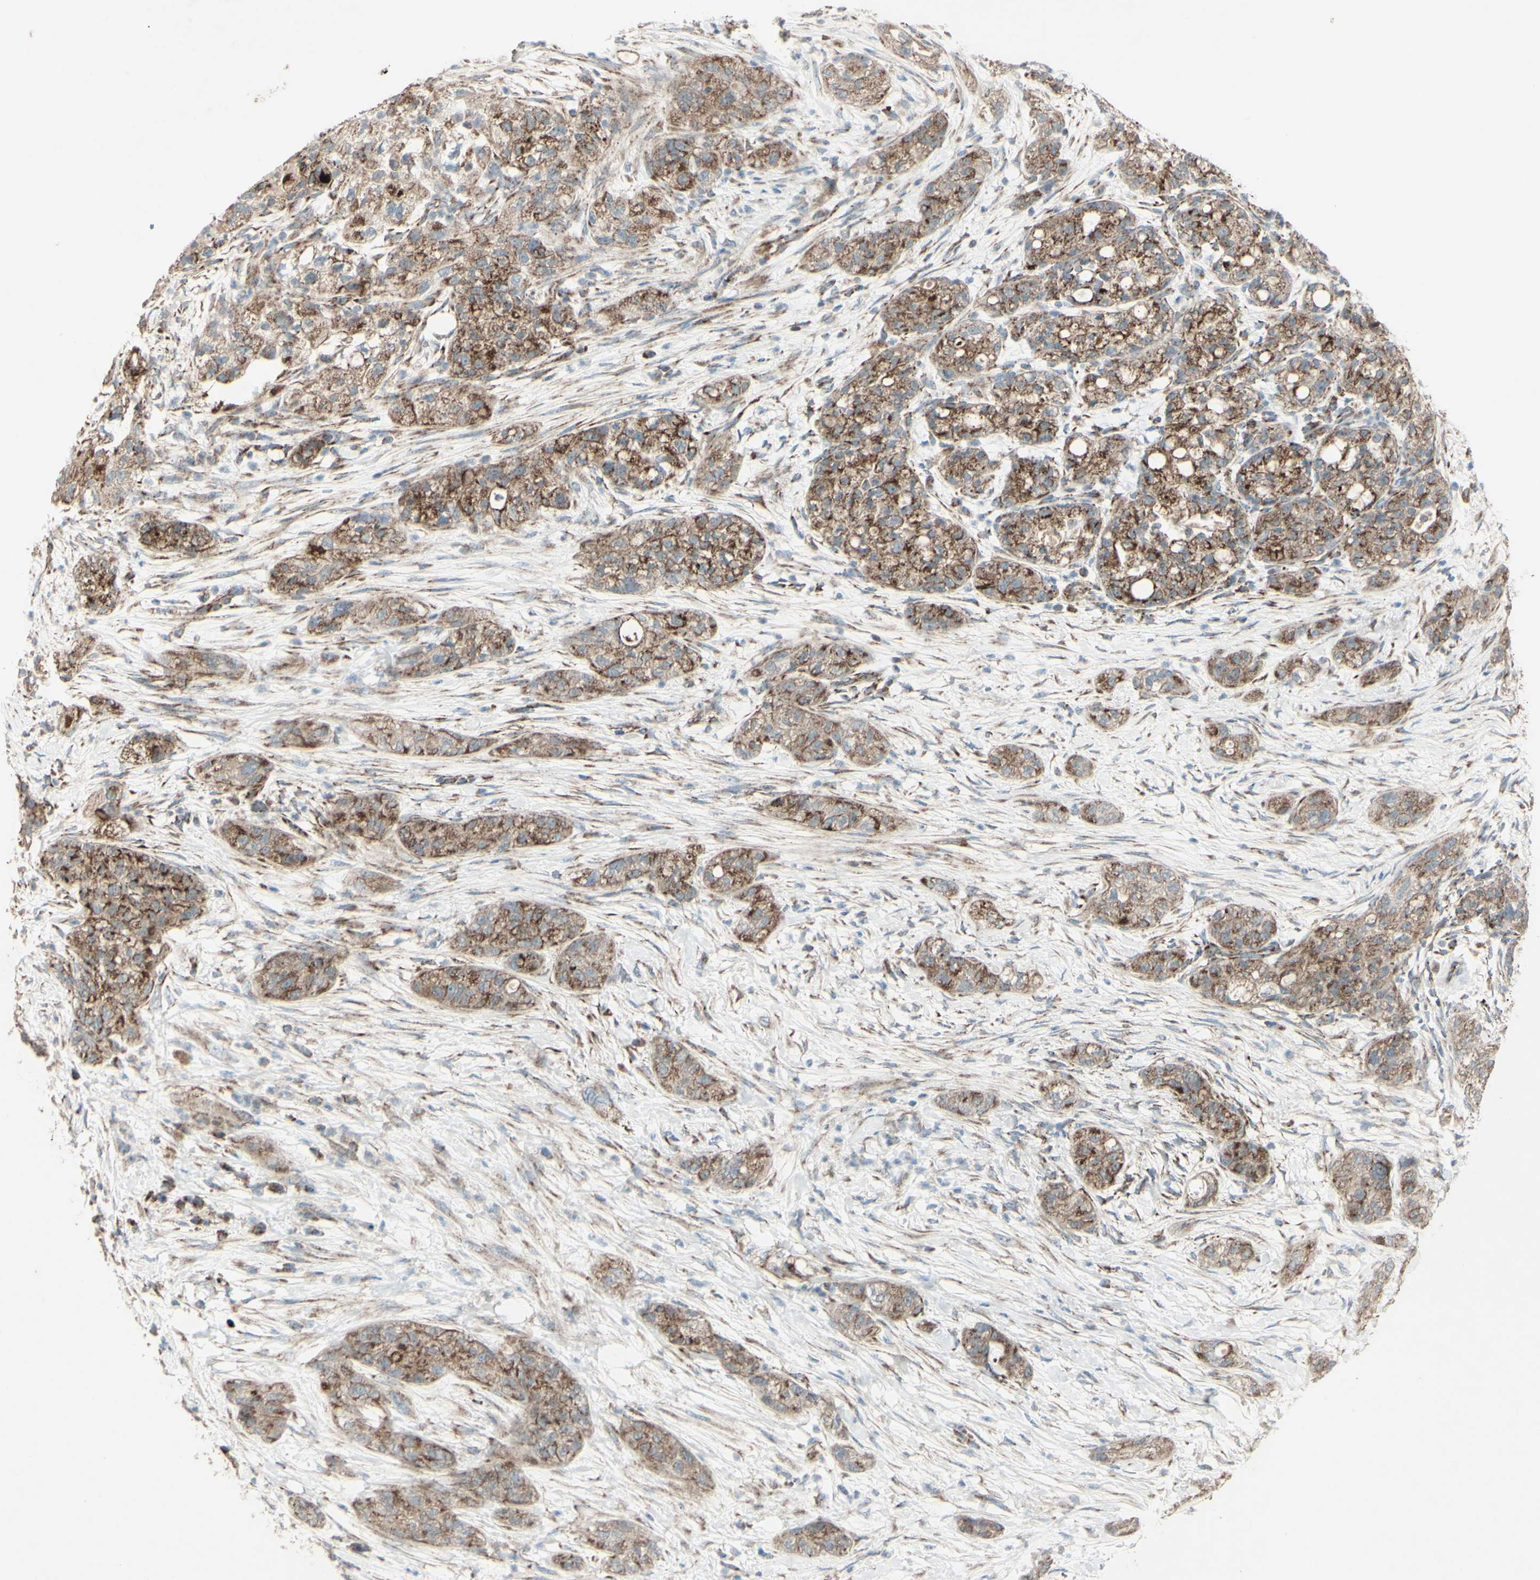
{"staining": {"intensity": "moderate", "quantity": ">75%", "location": "cytoplasmic/membranous"}, "tissue": "pancreatic cancer", "cell_type": "Tumor cells", "image_type": "cancer", "snomed": [{"axis": "morphology", "description": "Adenocarcinoma, NOS"}, {"axis": "topography", "description": "Pancreas"}], "caption": "Pancreatic cancer (adenocarcinoma) stained with a brown dye demonstrates moderate cytoplasmic/membranous positive staining in about >75% of tumor cells.", "gene": "RHOT1", "patient": {"sex": "female", "age": 78}}